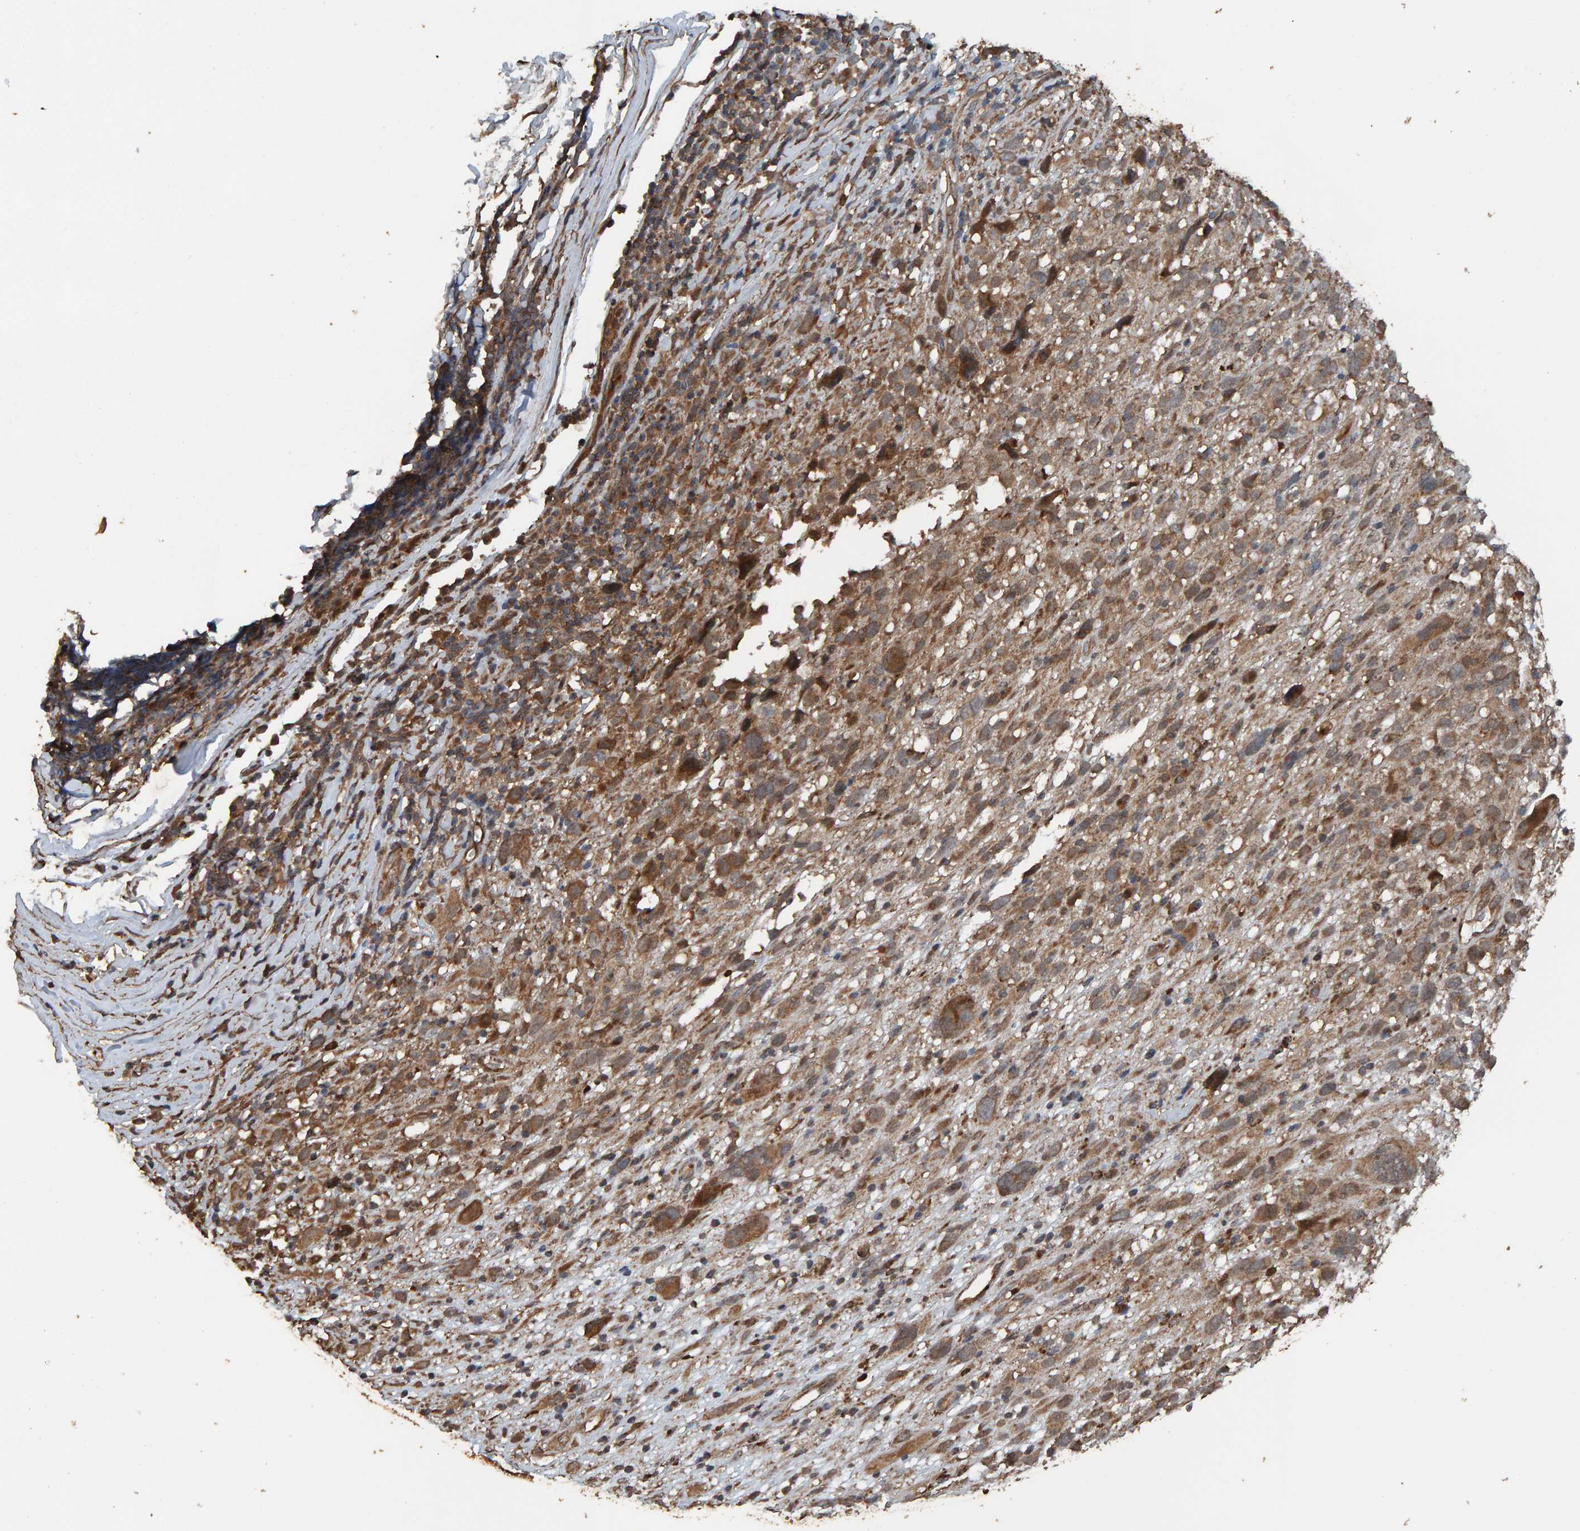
{"staining": {"intensity": "moderate", "quantity": ">75%", "location": "cytoplasmic/membranous"}, "tissue": "melanoma", "cell_type": "Tumor cells", "image_type": "cancer", "snomed": [{"axis": "morphology", "description": "Malignant melanoma, NOS"}, {"axis": "topography", "description": "Skin"}], "caption": "DAB (3,3'-diaminobenzidine) immunohistochemical staining of human melanoma exhibits moderate cytoplasmic/membranous protein positivity in approximately >75% of tumor cells. (brown staining indicates protein expression, while blue staining denotes nuclei).", "gene": "DUS1L", "patient": {"sex": "female", "age": 55}}